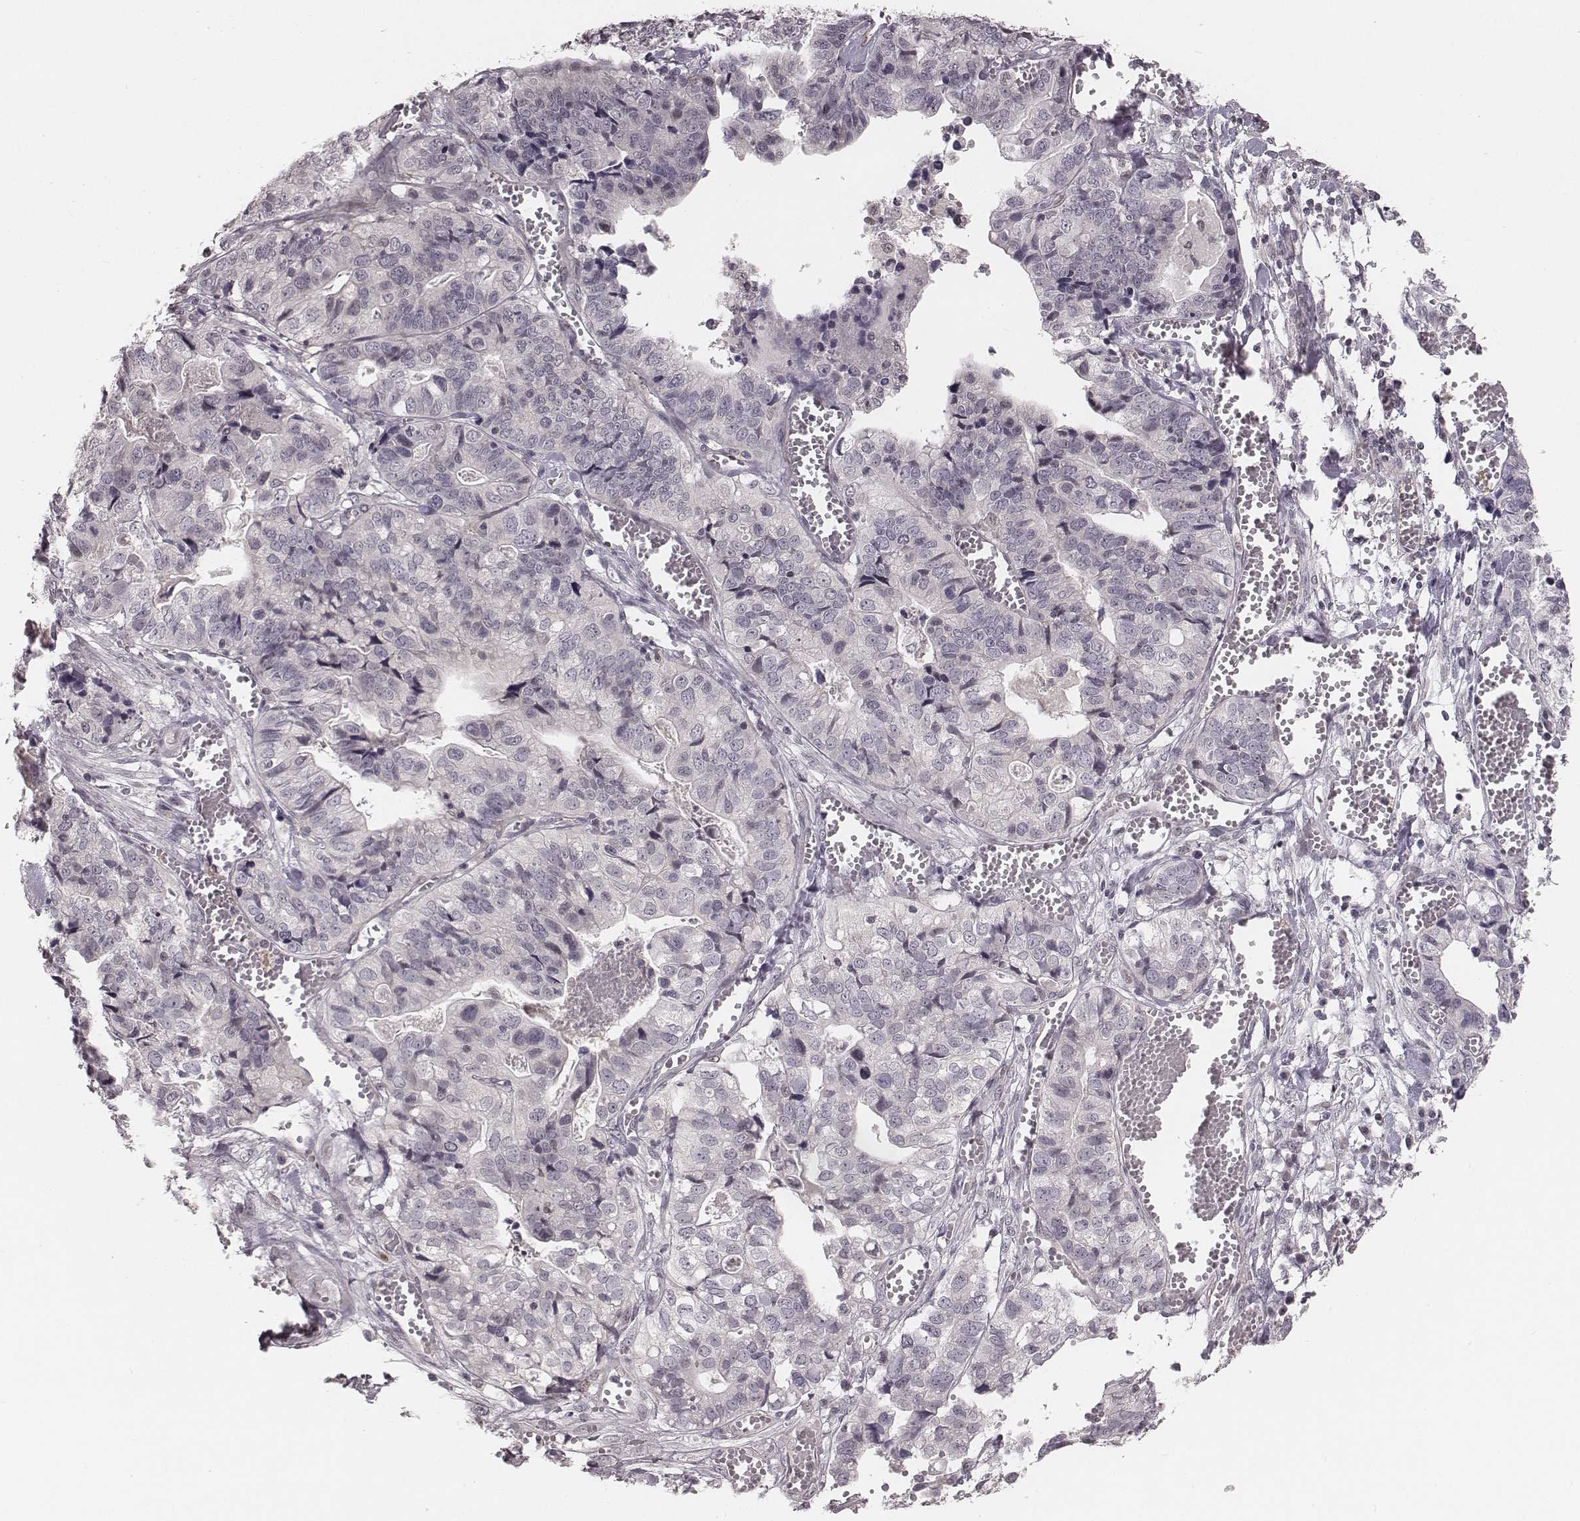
{"staining": {"intensity": "negative", "quantity": "none", "location": "none"}, "tissue": "stomach cancer", "cell_type": "Tumor cells", "image_type": "cancer", "snomed": [{"axis": "morphology", "description": "Adenocarcinoma, NOS"}, {"axis": "topography", "description": "Stomach, upper"}], "caption": "High magnification brightfield microscopy of stomach adenocarcinoma stained with DAB (3,3'-diaminobenzidine) (brown) and counterstained with hematoxylin (blue): tumor cells show no significant expression.", "gene": "IQCG", "patient": {"sex": "female", "age": 67}}